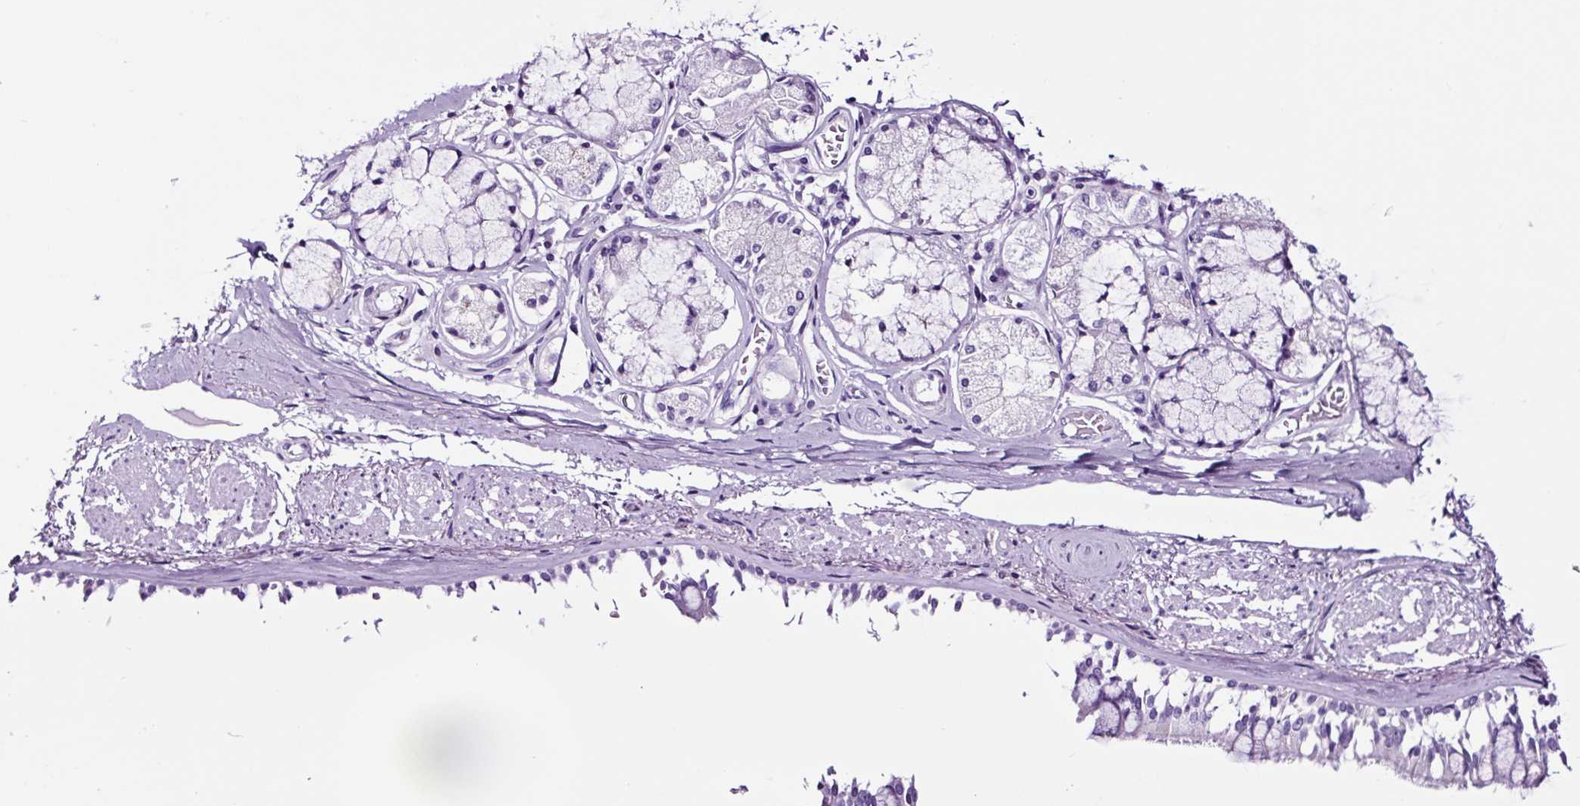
{"staining": {"intensity": "negative", "quantity": "none", "location": "none"}, "tissue": "bronchus", "cell_type": "Respiratory epithelial cells", "image_type": "normal", "snomed": [{"axis": "morphology", "description": "Normal tissue, NOS"}, {"axis": "topography", "description": "Bronchus"}], "caption": "There is no significant expression in respiratory epithelial cells of bronchus. The staining is performed using DAB brown chromogen with nuclei counter-stained in using hematoxylin.", "gene": "FBXL7", "patient": {"sex": "male", "age": 70}}